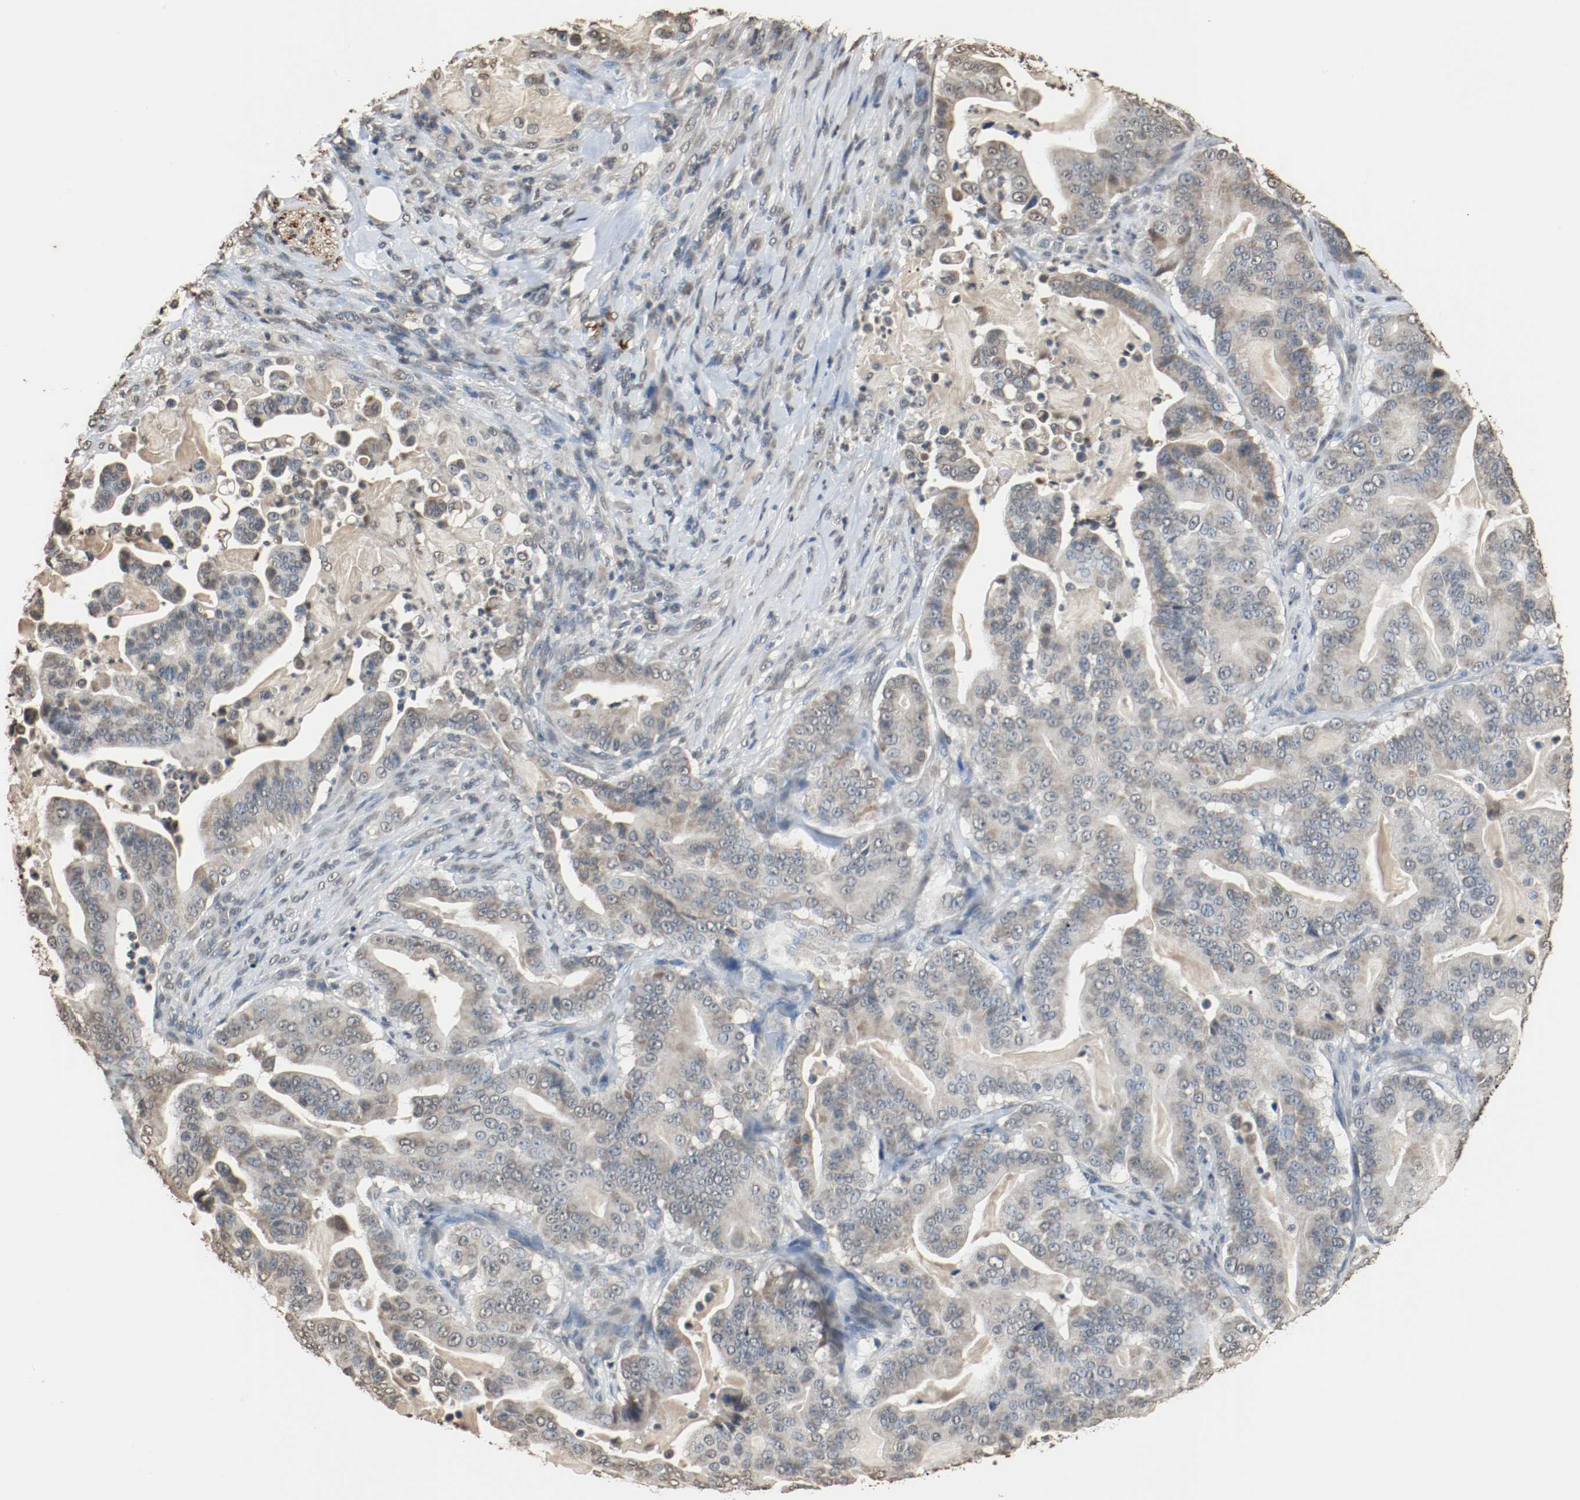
{"staining": {"intensity": "weak", "quantity": "<25%", "location": "cytoplasmic/membranous"}, "tissue": "pancreatic cancer", "cell_type": "Tumor cells", "image_type": "cancer", "snomed": [{"axis": "morphology", "description": "Adenocarcinoma, NOS"}, {"axis": "topography", "description": "Pancreas"}], "caption": "Tumor cells show no significant protein staining in pancreatic cancer.", "gene": "RTN4", "patient": {"sex": "male", "age": 63}}